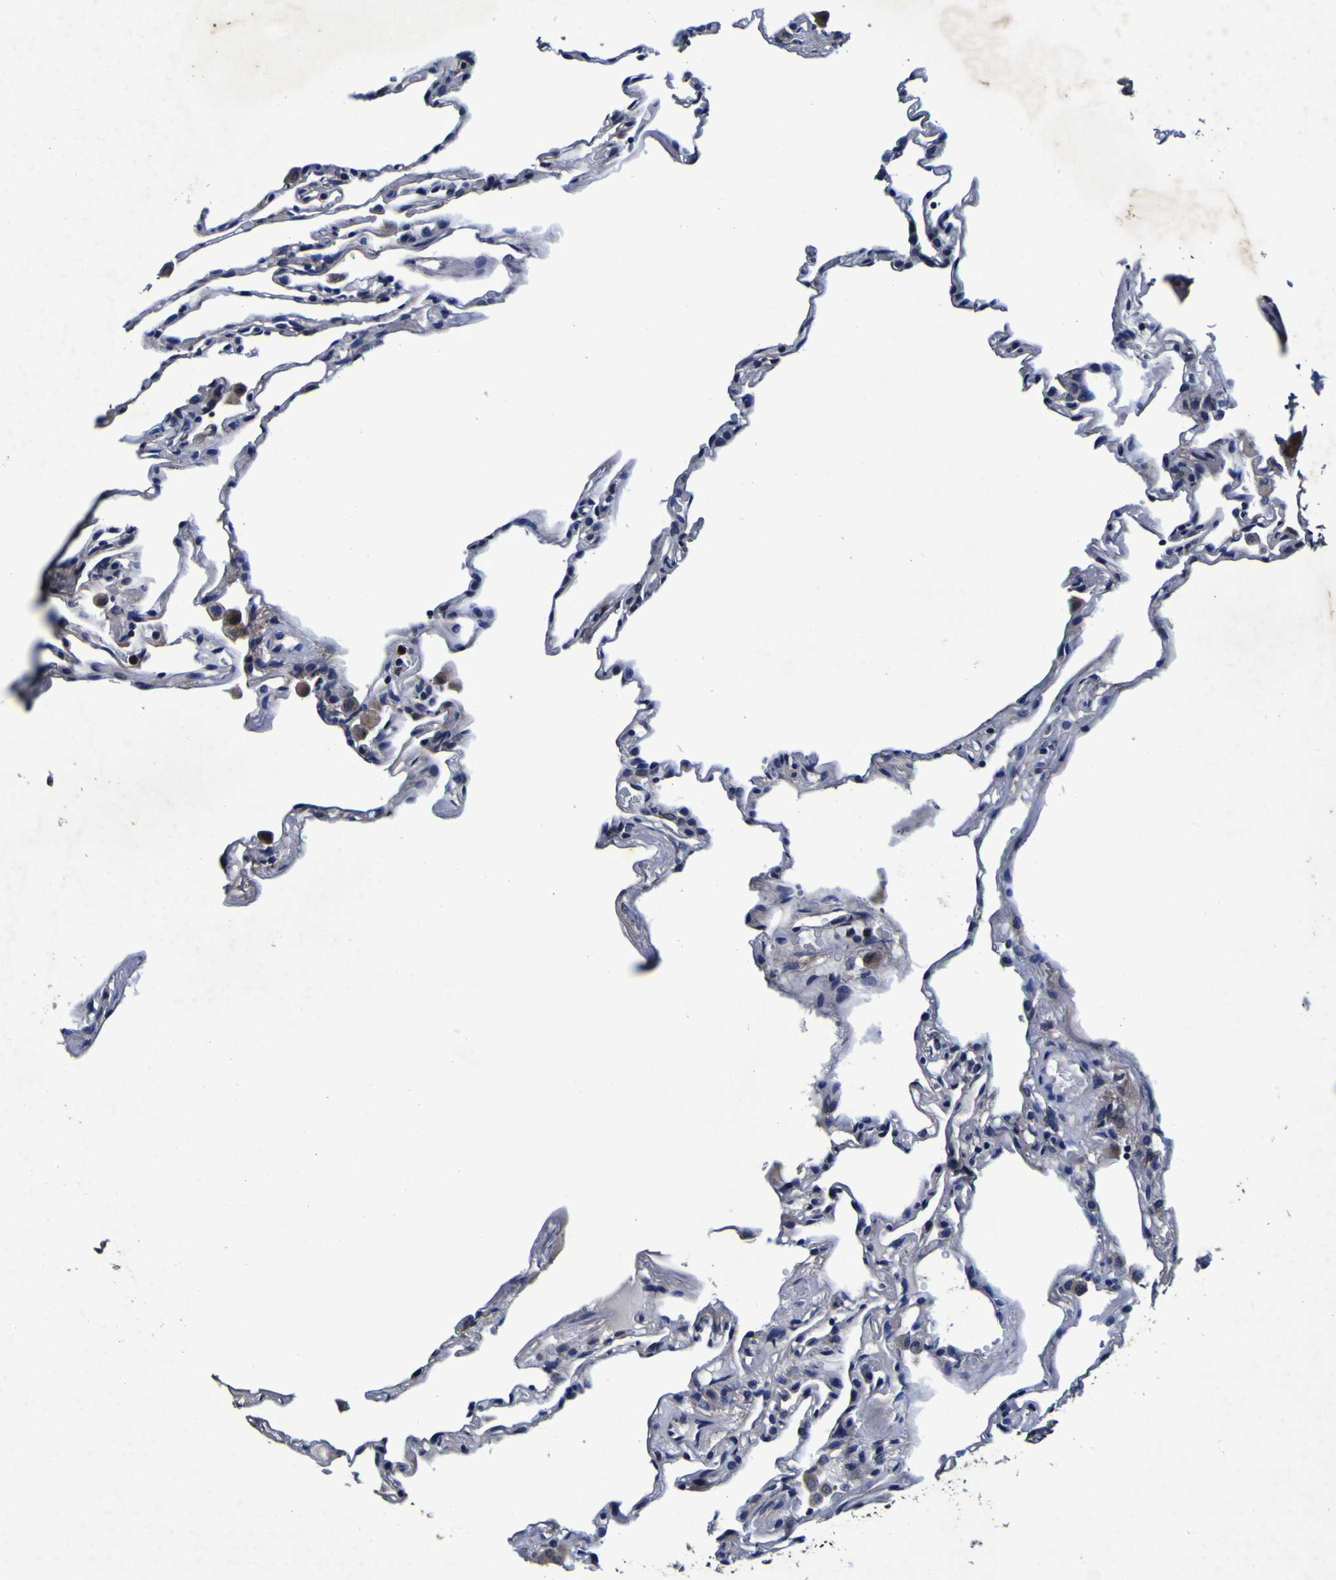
{"staining": {"intensity": "negative", "quantity": "none", "location": "none"}, "tissue": "lung", "cell_type": "Alveolar cells", "image_type": "normal", "snomed": [{"axis": "morphology", "description": "Normal tissue, NOS"}, {"axis": "topography", "description": "Lung"}], "caption": "A micrograph of lung stained for a protein displays no brown staining in alveolar cells.", "gene": "PANK4", "patient": {"sex": "male", "age": 59}}